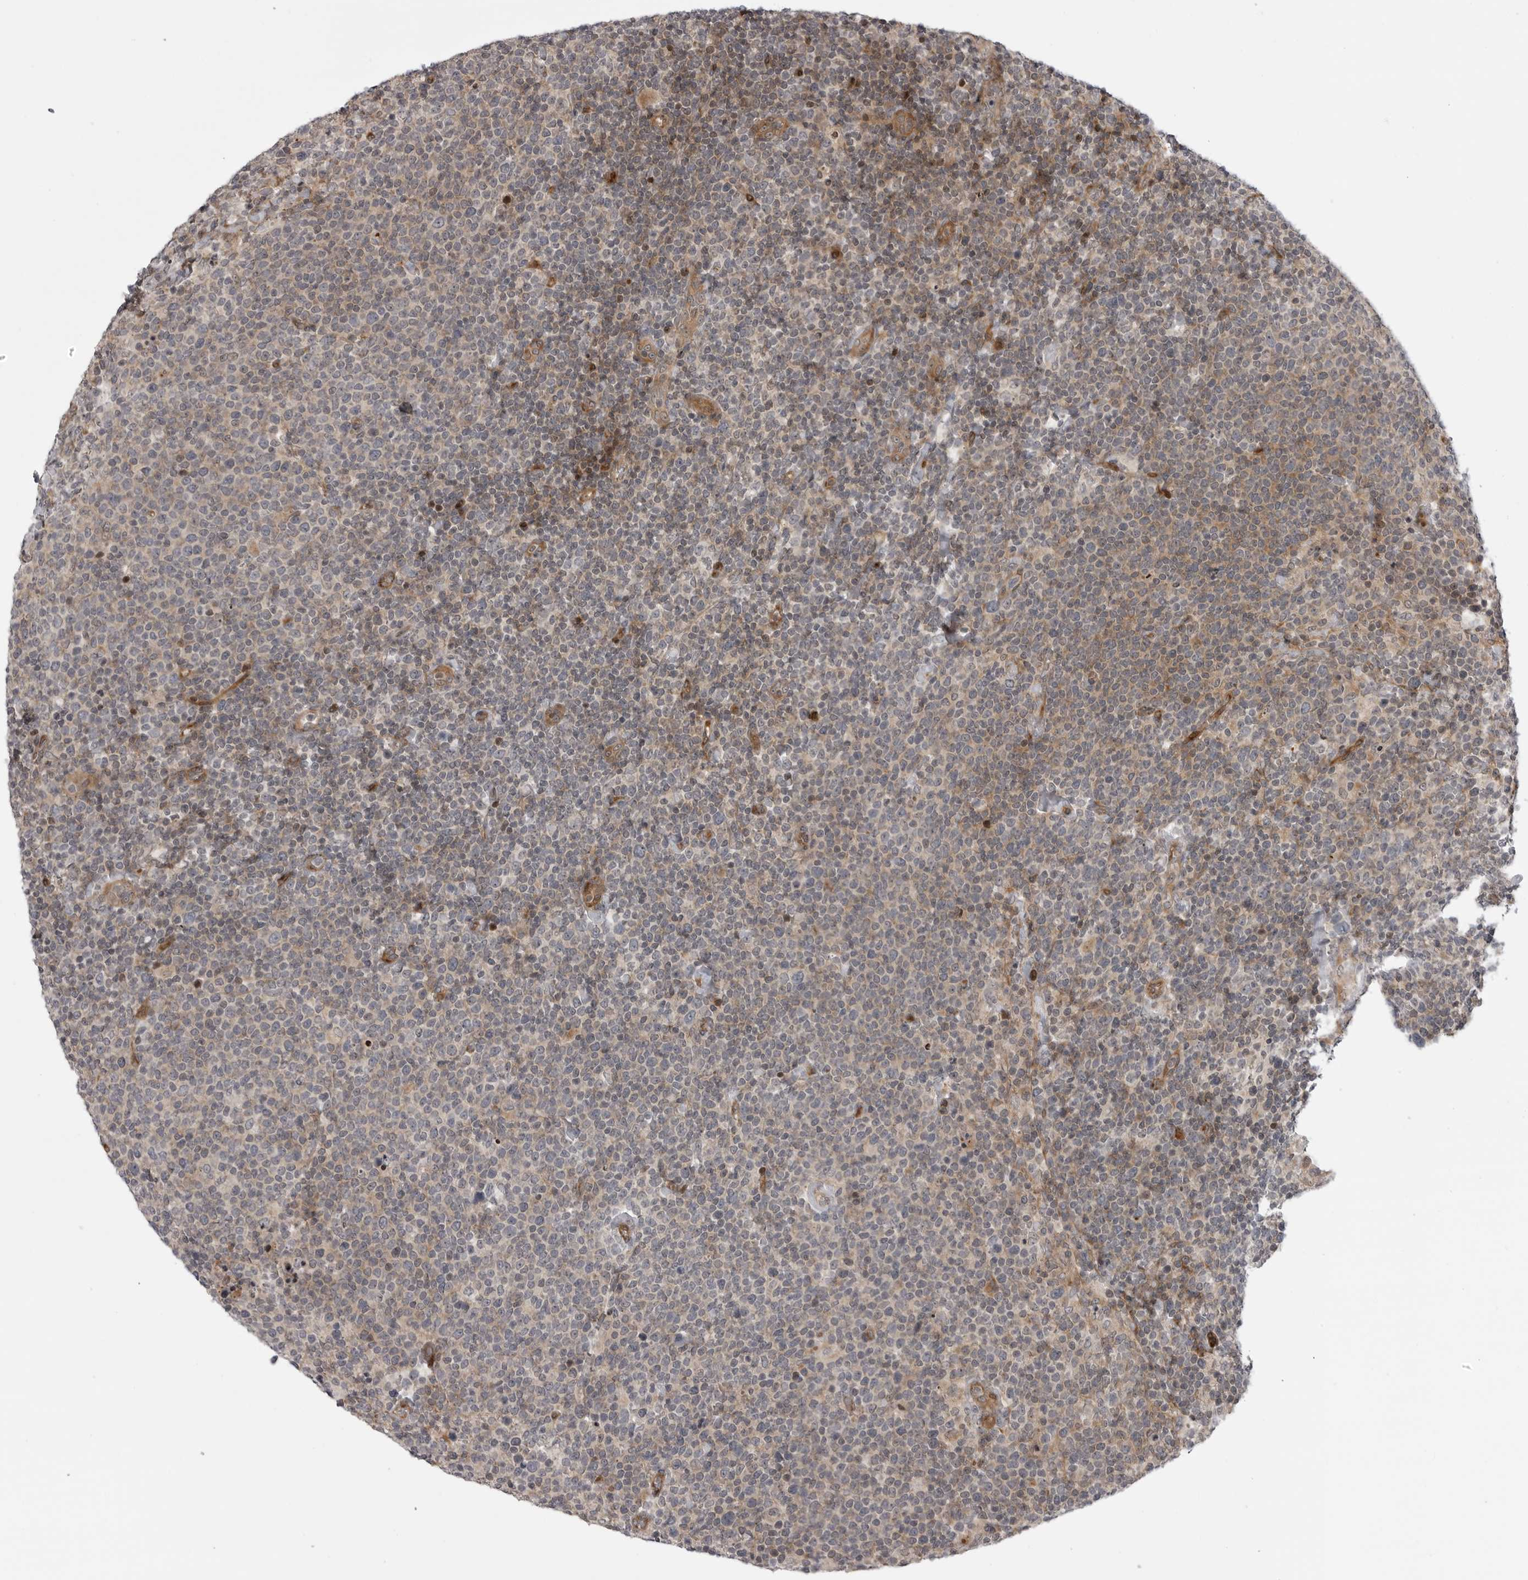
{"staining": {"intensity": "weak", "quantity": "<25%", "location": "cytoplasmic/membranous"}, "tissue": "lymphoma", "cell_type": "Tumor cells", "image_type": "cancer", "snomed": [{"axis": "morphology", "description": "Malignant lymphoma, non-Hodgkin's type, High grade"}, {"axis": "topography", "description": "Lymph node"}], "caption": "Image shows no significant protein staining in tumor cells of high-grade malignant lymphoma, non-Hodgkin's type.", "gene": "ABL1", "patient": {"sex": "male", "age": 61}}